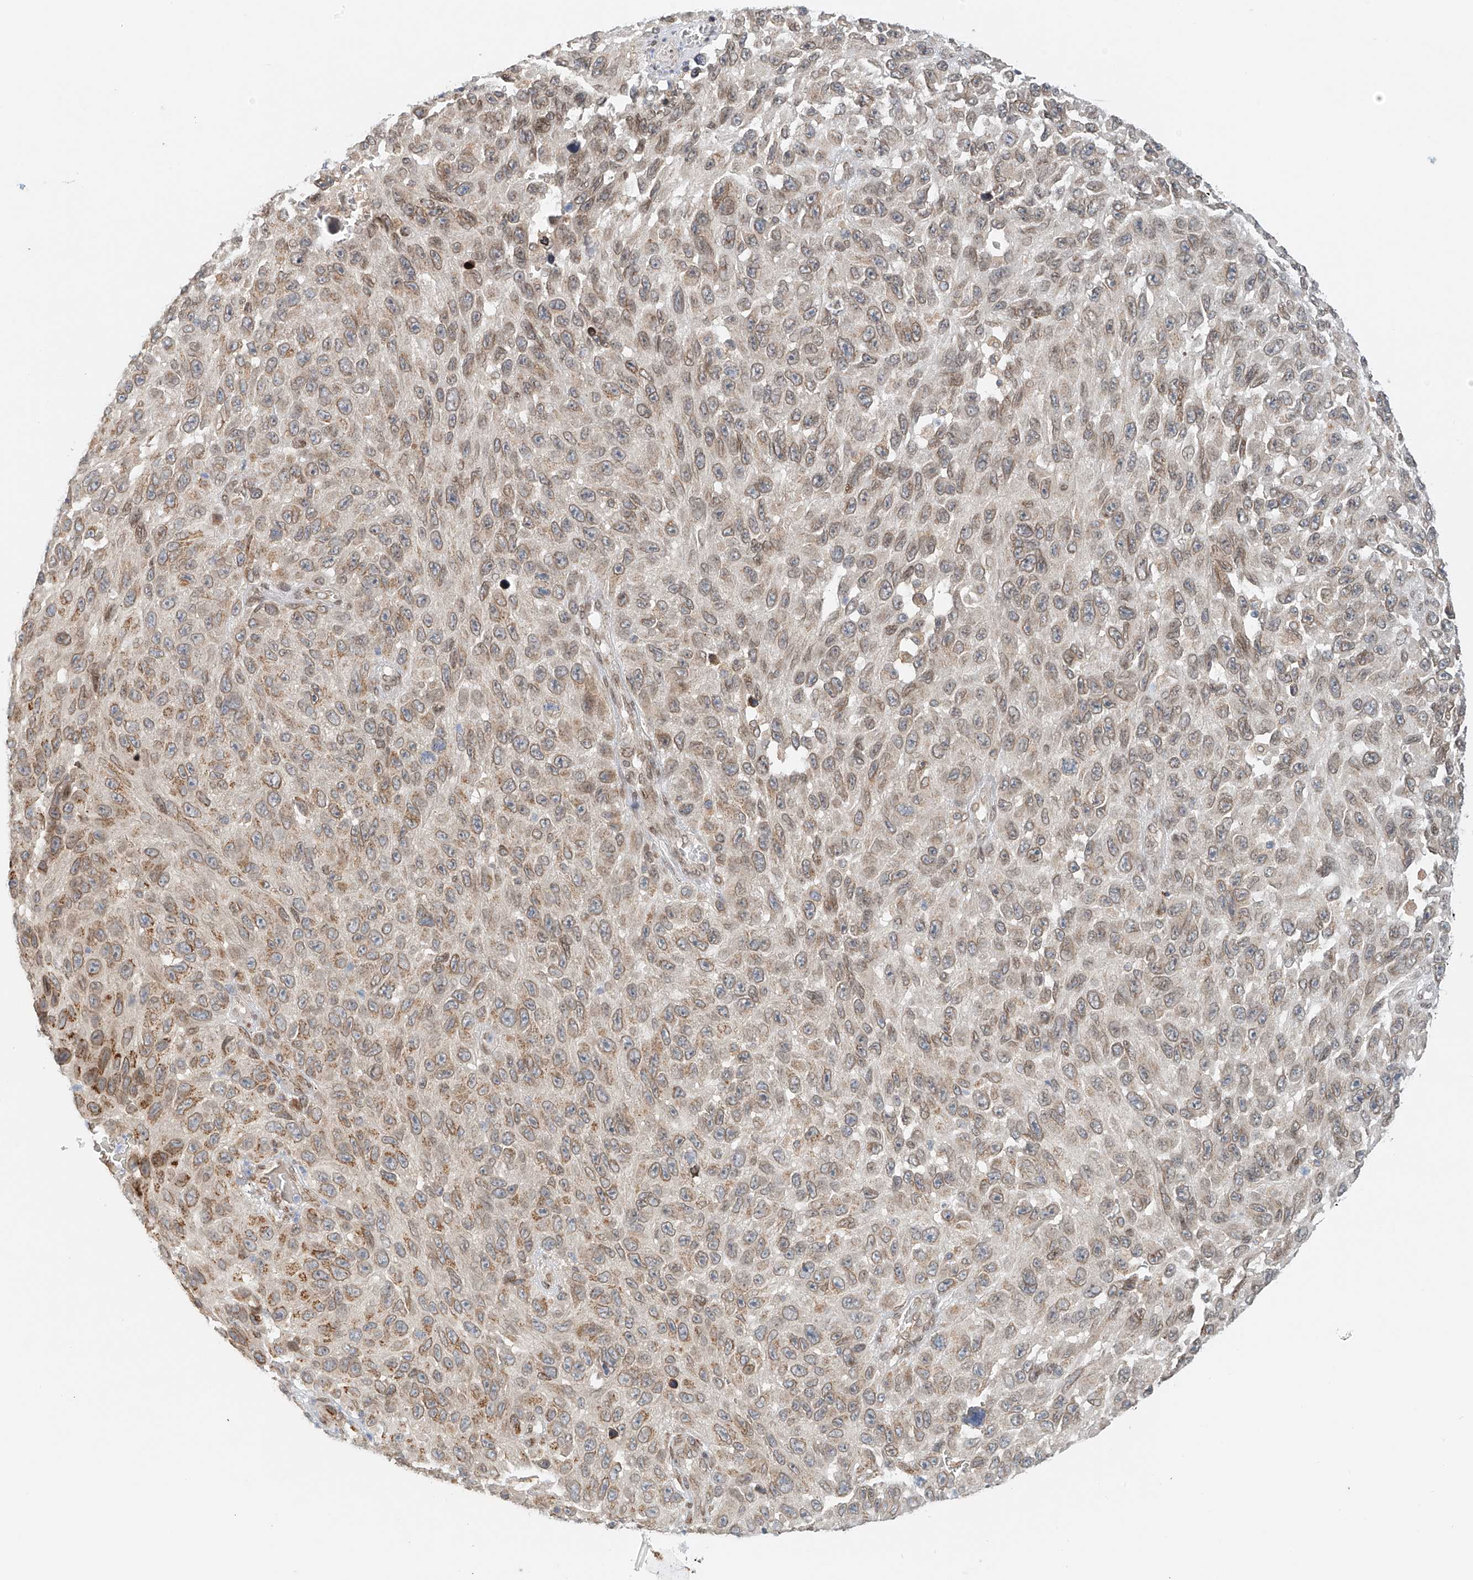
{"staining": {"intensity": "weak", "quantity": "25%-75%", "location": "cytoplasmic/membranous"}, "tissue": "melanoma", "cell_type": "Tumor cells", "image_type": "cancer", "snomed": [{"axis": "morphology", "description": "Malignant melanoma, NOS"}, {"axis": "topography", "description": "Skin"}], "caption": "IHC histopathology image of neoplastic tissue: human malignant melanoma stained using immunohistochemistry demonstrates low levels of weak protein expression localized specifically in the cytoplasmic/membranous of tumor cells, appearing as a cytoplasmic/membranous brown color.", "gene": "STARD9", "patient": {"sex": "female", "age": 96}}